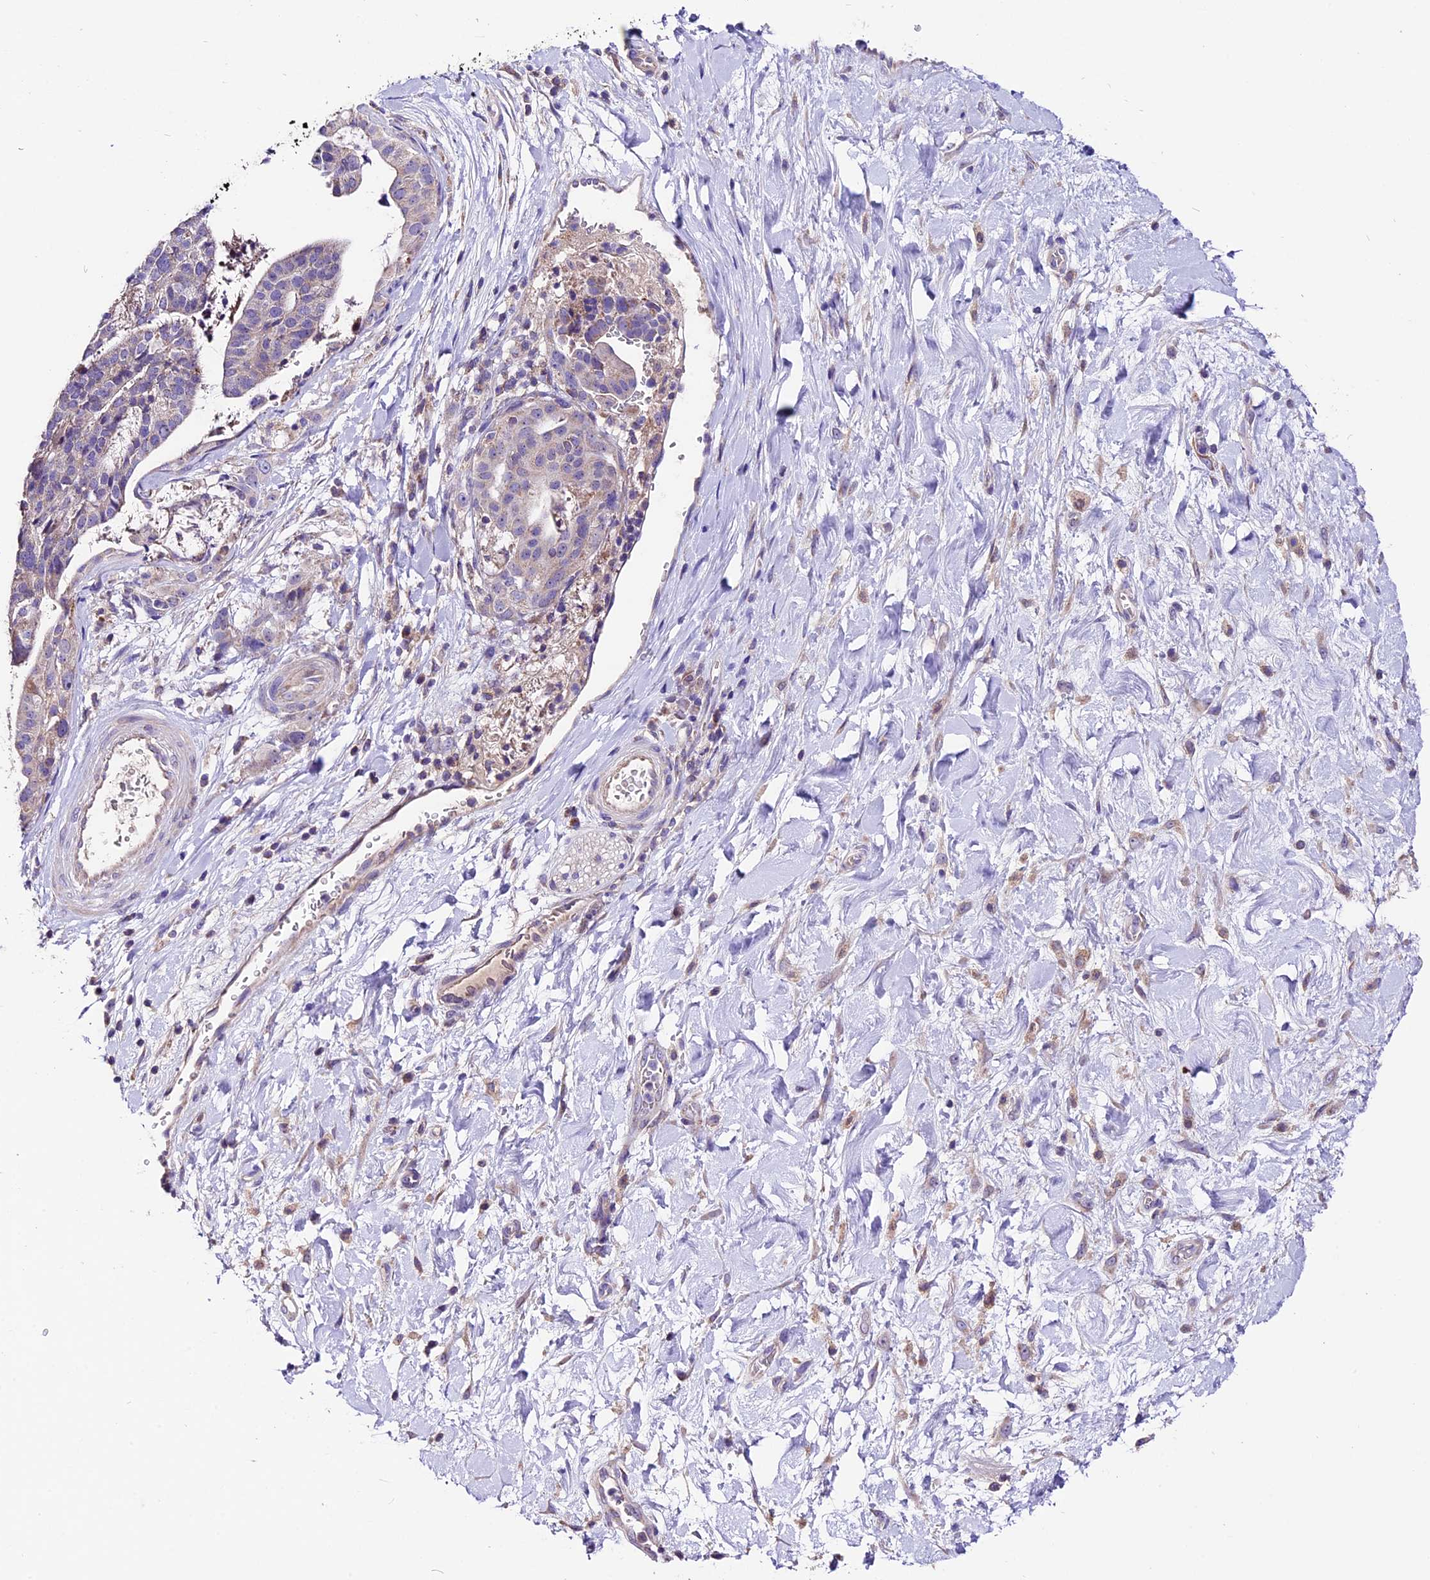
{"staining": {"intensity": "negative", "quantity": "none", "location": "none"}, "tissue": "stomach cancer", "cell_type": "Tumor cells", "image_type": "cancer", "snomed": [{"axis": "morphology", "description": "Adenocarcinoma, NOS"}, {"axis": "topography", "description": "Stomach"}], "caption": "Immunohistochemistry micrograph of neoplastic tissue: stomach cancer stained with DAB exhibits no significant protein staining in tumor cells.", "gene": "DDX28", "patient": {"sex": "male", "age": 48}}